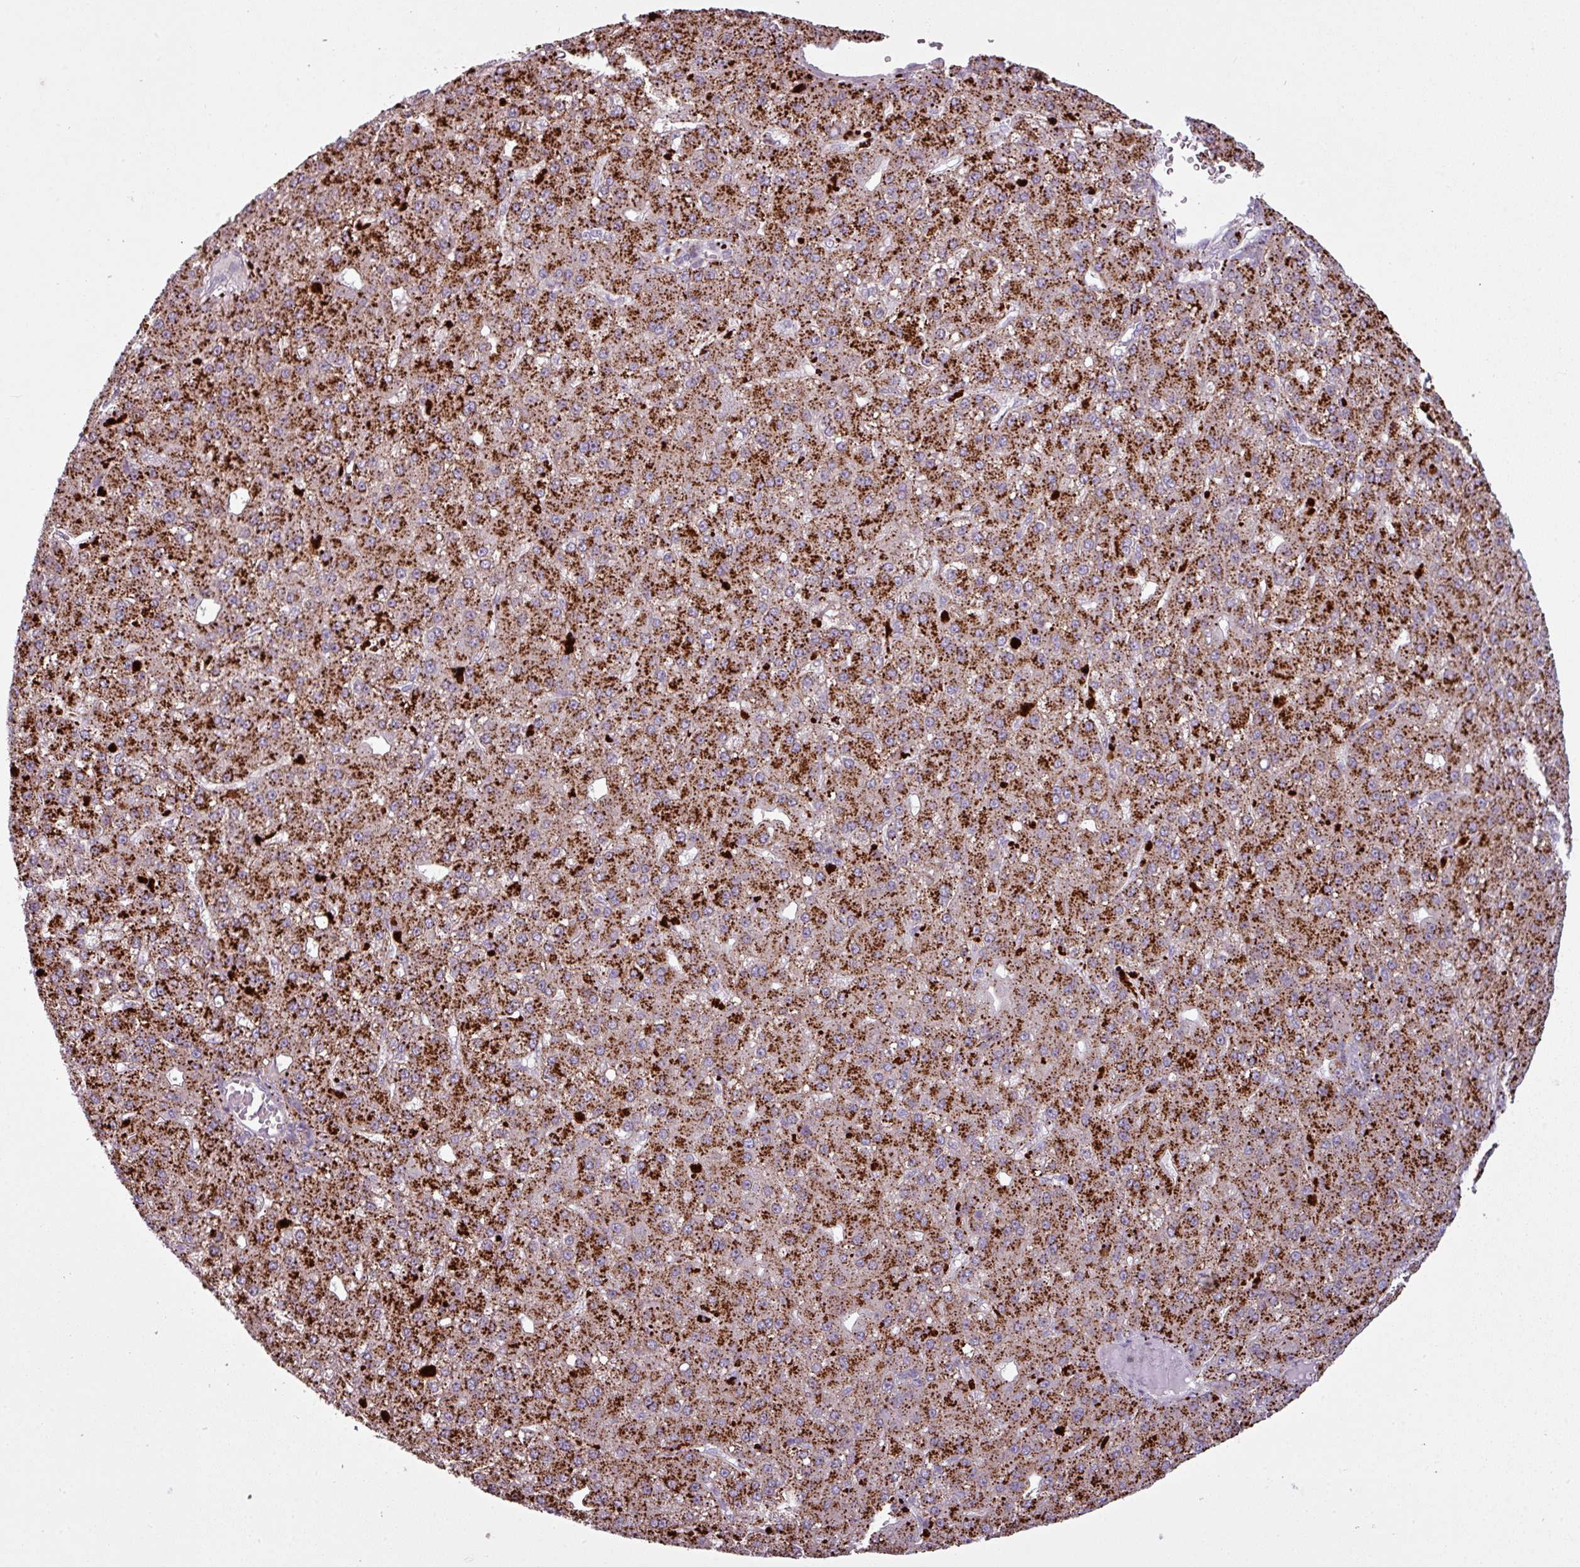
{"staining": {"intensity": "strong", "quantity": ">75%", "location": "cytoplasmic/membranous"}, "tissue": "liver cancer", "cell_type": "Tumor cells", "image_type": "cancer", "snomed": [{"axis": "morphology", "description": "Carcinoma, Hepatocellular, NOS"}, {"axis": "topography", "description": "Liver"}], "caption": "The photomicrograph reveals staining of liver hepatocellular carcinoma, revealing strong cytoplasmic/membranous protein staining (brown color) within tumor cells. Nuclei are stained in blue.", "gene": "MAP7D2", "patient": {"sex": "male", "age": 67}}